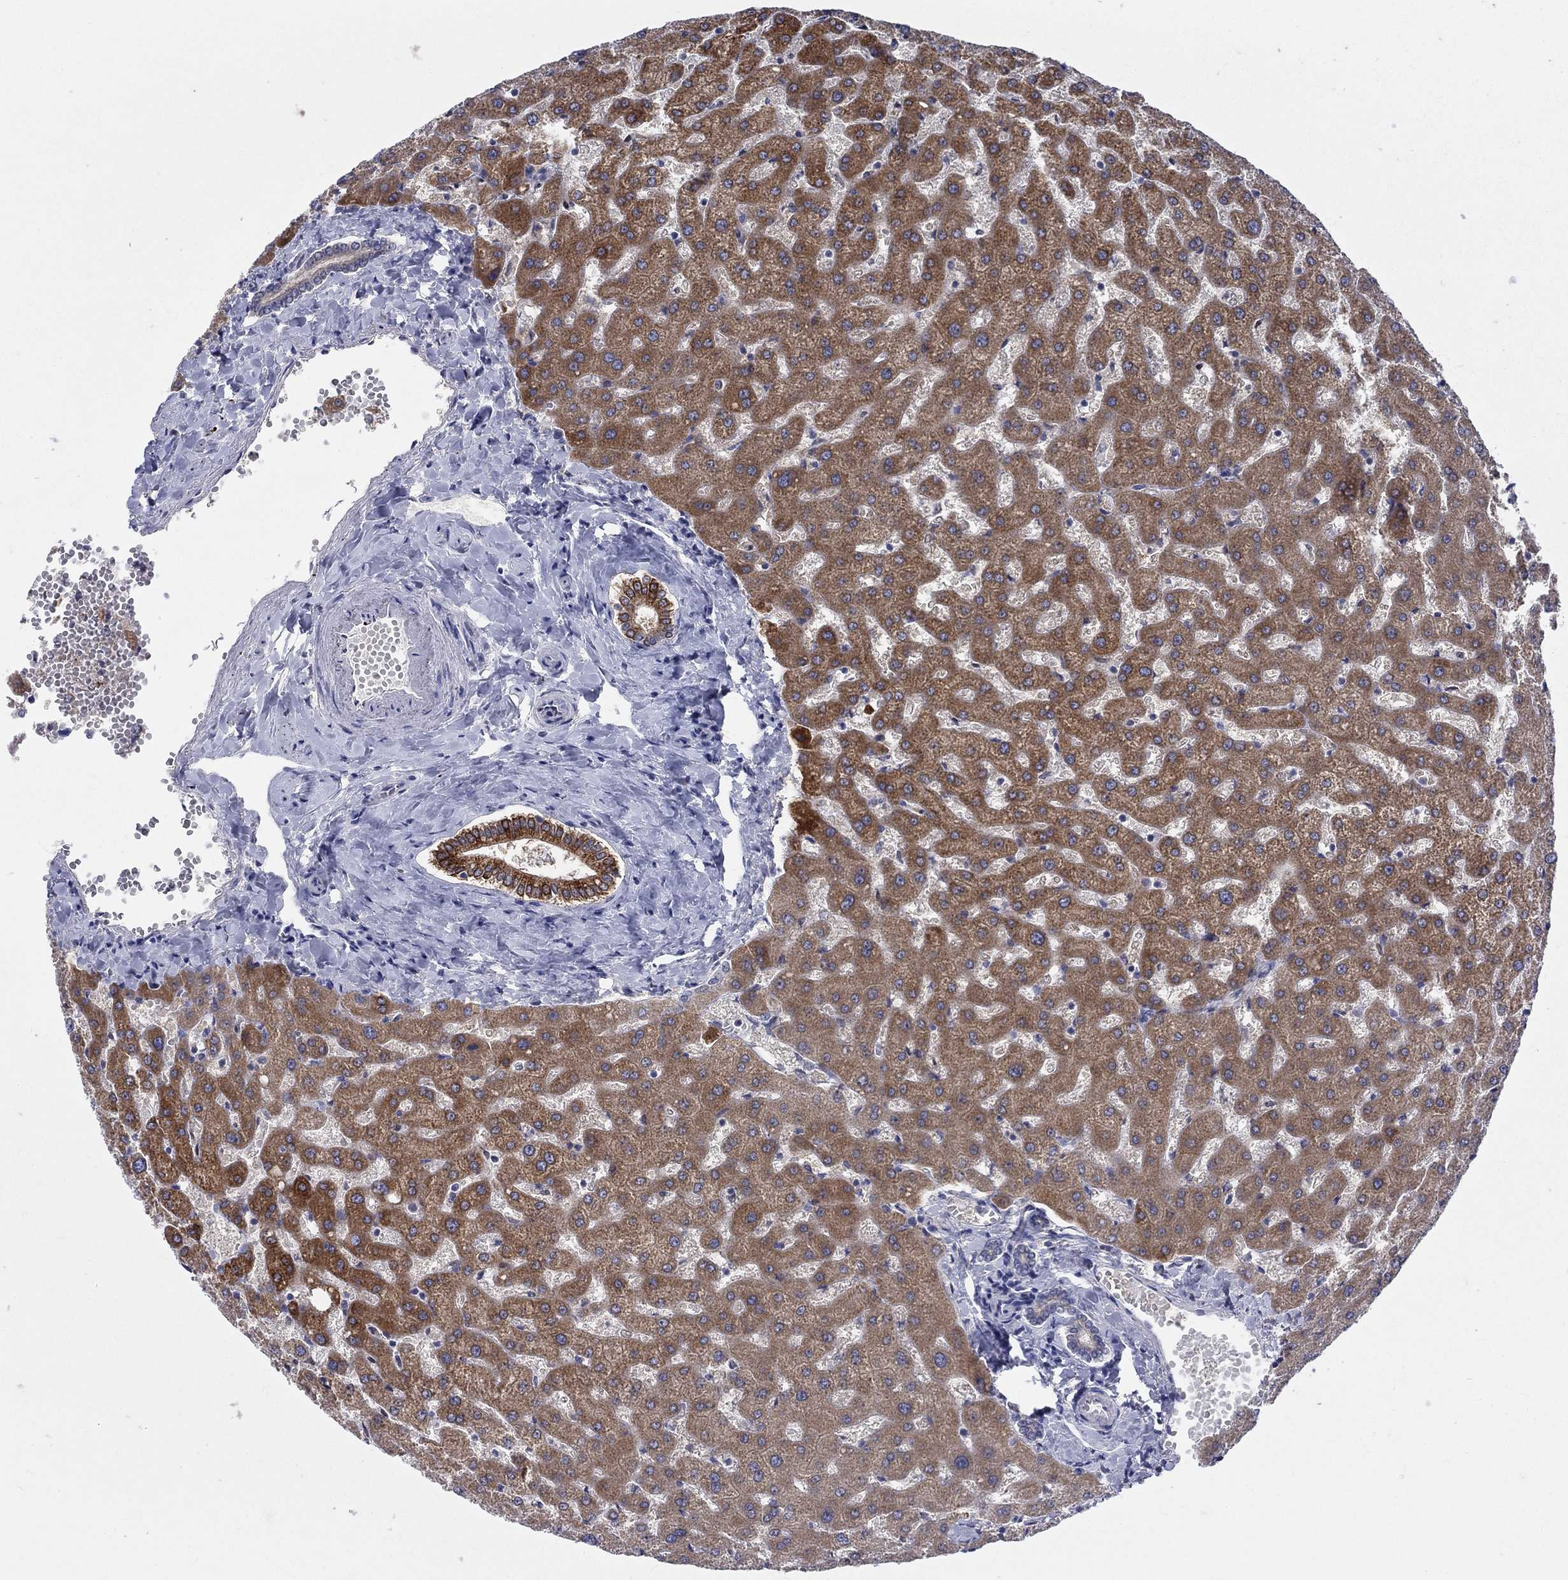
{"staining": {"intensity": "negative", "quantity": "none", "location": "none"}, "tissue": "liver", "cell_type": "Cholangiocytes", "image_type": "normal", "snomed": [{"axis": "morphology", "description": "Normal tissue, NOS"}, {"axis": "topography", "description": "Liver"}], "caption": "Protein analysis of normal liver shows no significant expression in cholangiocytes.", "gene": "EGFLAM", "patient": {"sex": "female", "age": 50}}